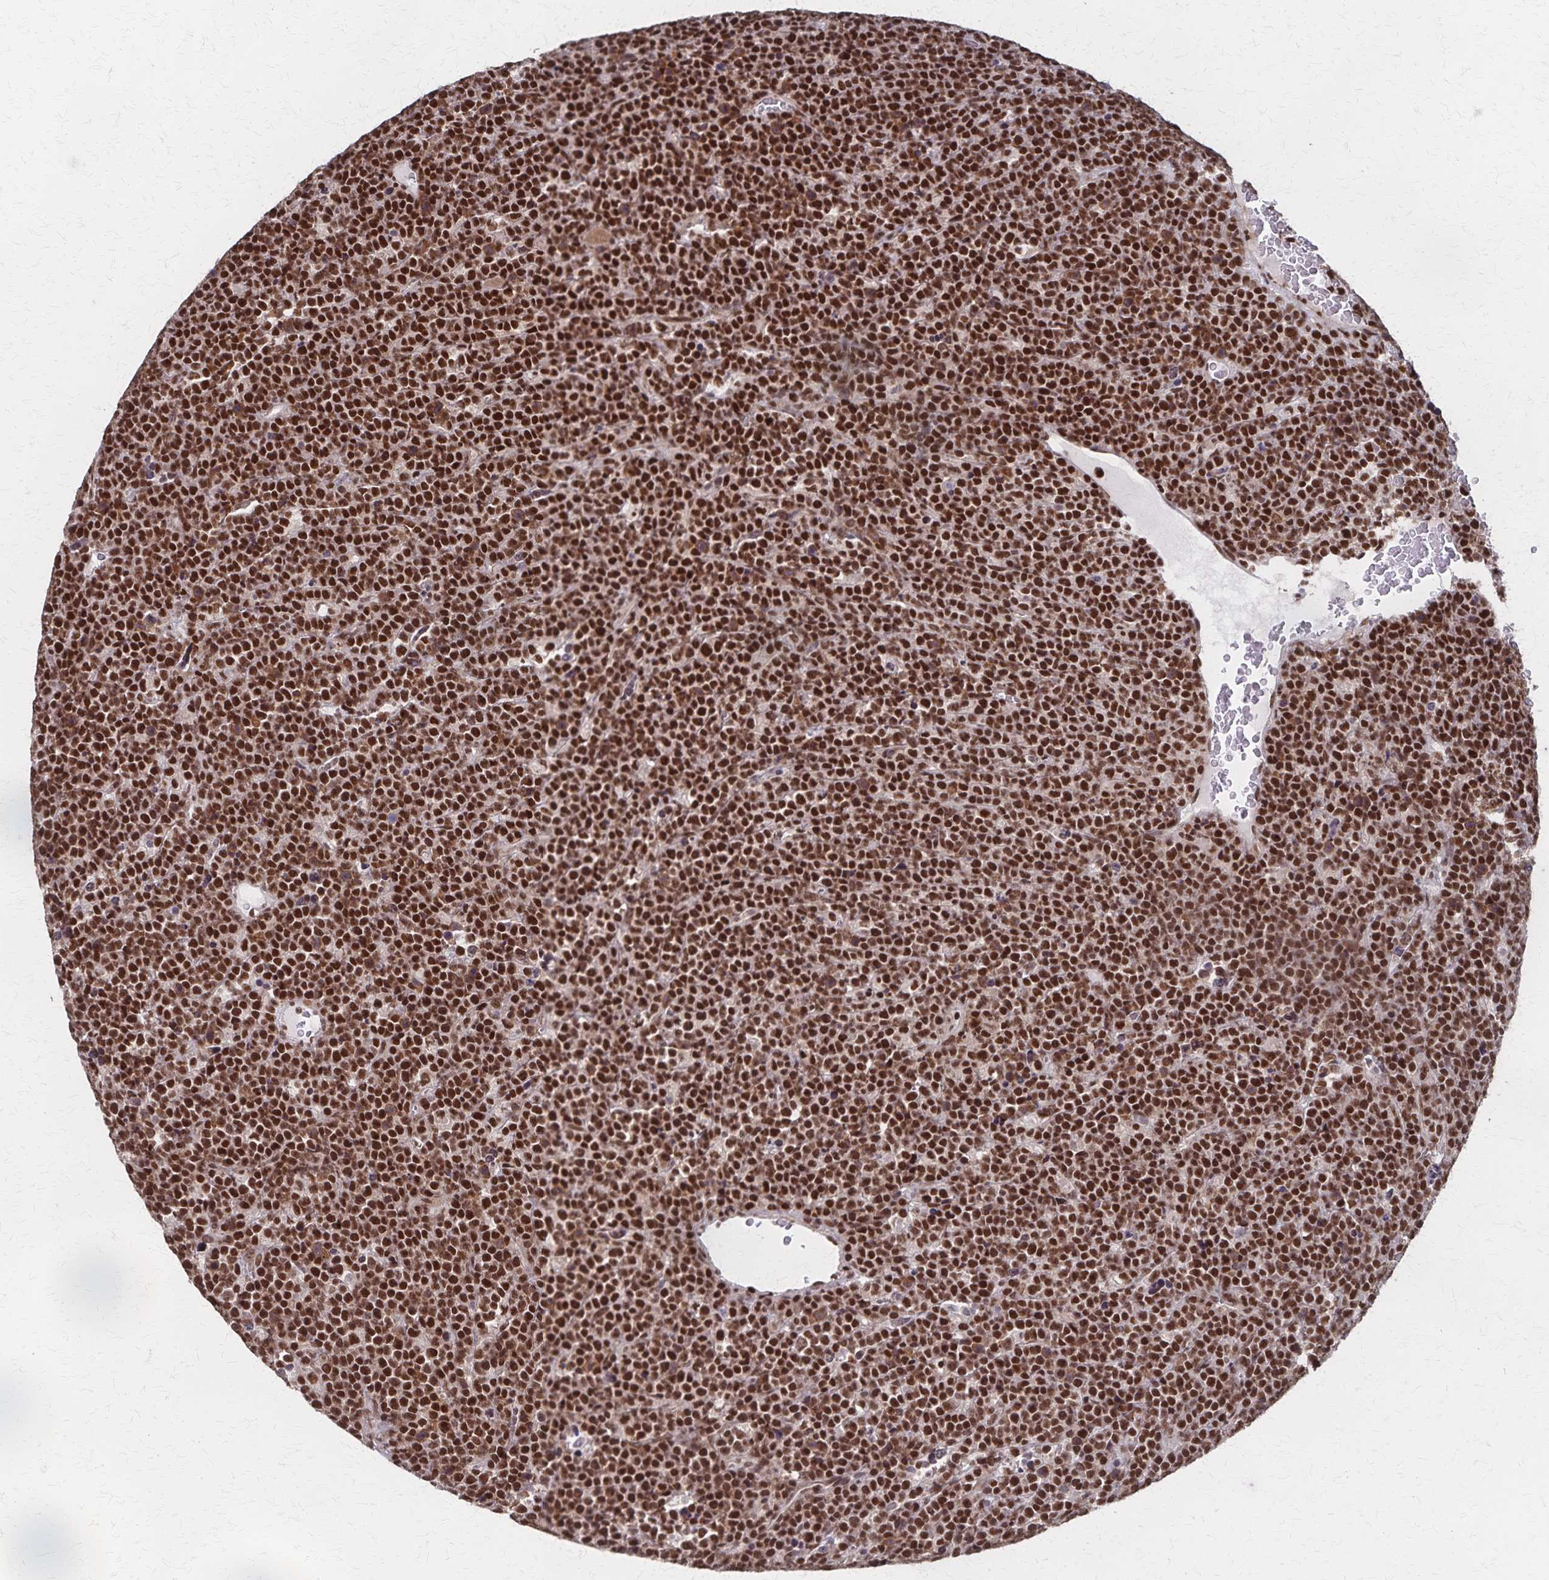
{"staining": {"intensity": "strong", "quantity": ">75%", "location": "nuclear"}, "tissue": "lymphoma", "cell_type": "Tumor cells", "image_type": "cancer", "snomed": [{"axis": "morphology", "description": "Malignant lymphoma, non-Hodgkin's type, High grade"}, {"axis": "topography", "description": "Ovary"}], "caption": "Immunohistochemical staining of human lymphoma shows strong nuclear protein positivity in approximately >75% of tumor cells.", "gene": "GTF2B", "patient": {"sex": "female", "age": 56}}